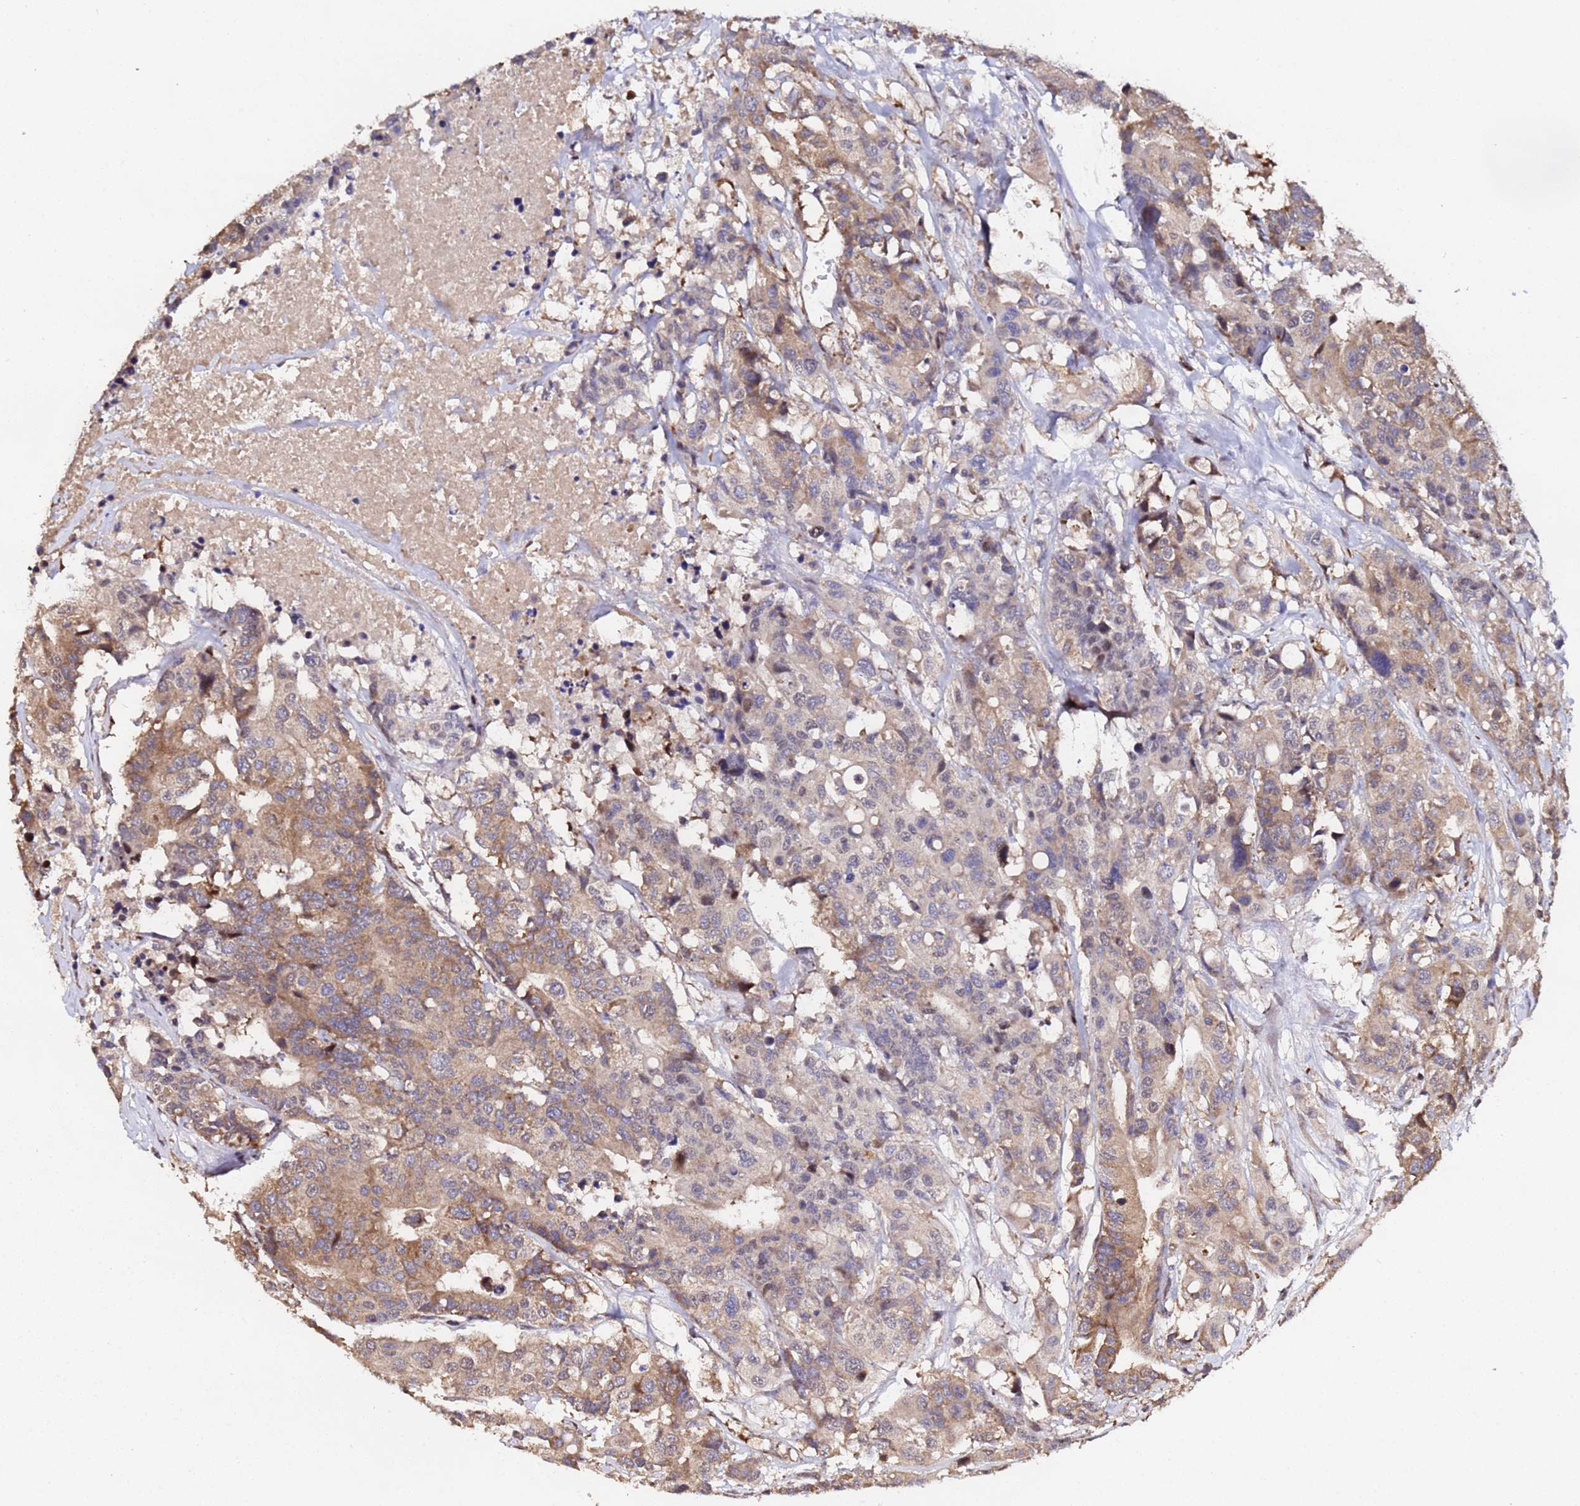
{"staining": {"intensity": "moderate", "quantity": ">75%", "location": "cytoplasmic/membranous"}, "tissue": "colorectal cancer", "cell_type": "Tumor cells", "image_type": "cancer", "snomed": [{"axis": "morphology", "description": "Adenocarcinoma, NOS"}, {"axis": "topography", "description": "Colon"}], "caption": "Immunohistochemical staining of colorectal adenocarcinoma shows moderate cytoplasmic/membranous protein expression in approximately >75% of tumor cells.", "gene": "WNK4", "patient": {"sex": "male", "age": 77}}